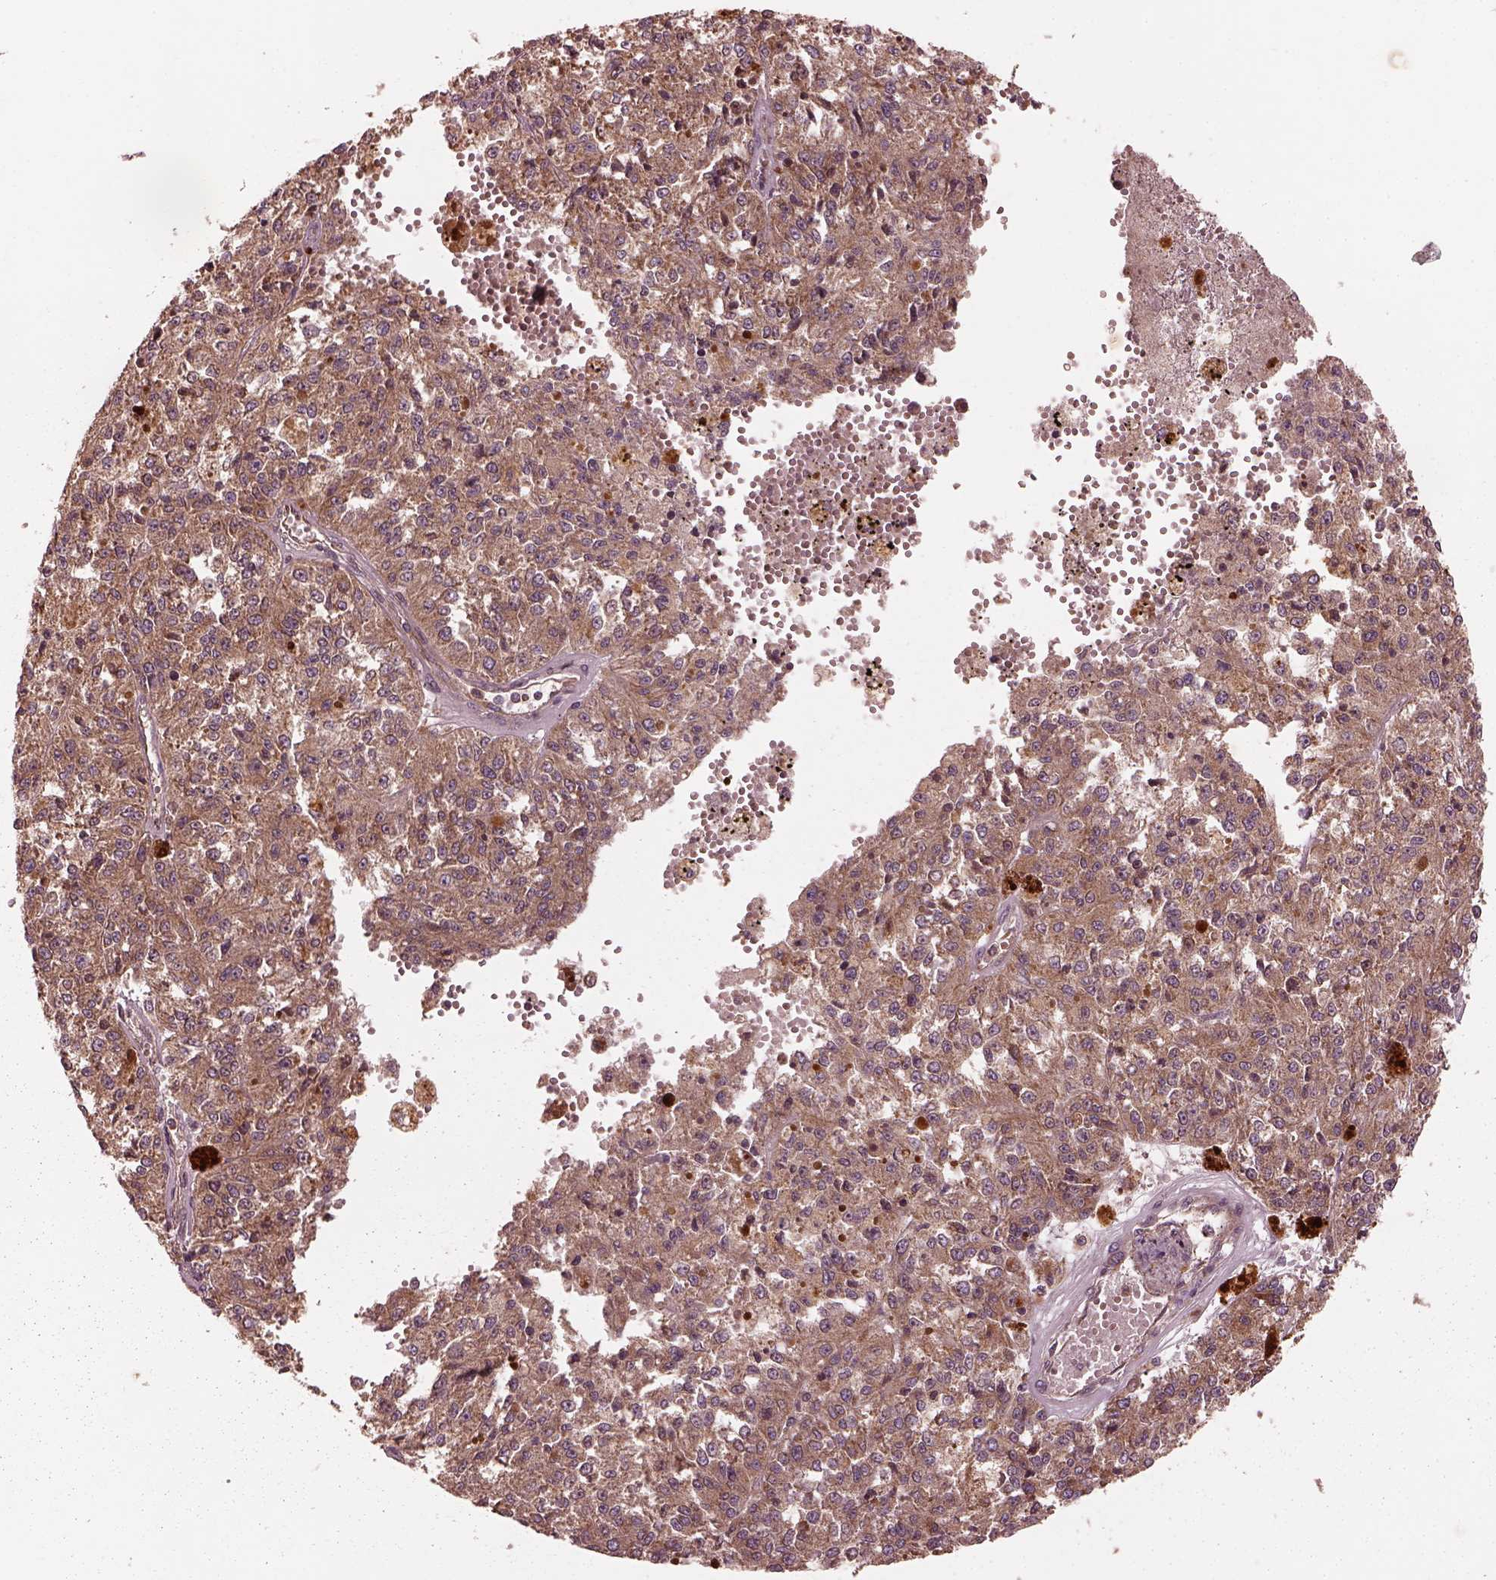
{"staining": {"intensity": "moderate", "quantity": ">75%", "location": "cytoplasmic/membranous"}, "tissue": "melanoma", "cell_type": "Tumor cells", "image_type": "cancer", "snomed": [{"axis": "morphology", "description": "Malignant melanoma, Metastatic site"}, {"axis": "topography", "description": "Lymph node"}], "caption": "Protein staining of malignant melanoma (metastatic site) tissue reveals moderate cytoplasmic/membranous expression in approximately >75% of tumor cells.", "gene": "PIK3R2", "patient": {"sex": "female", "age": 64}}